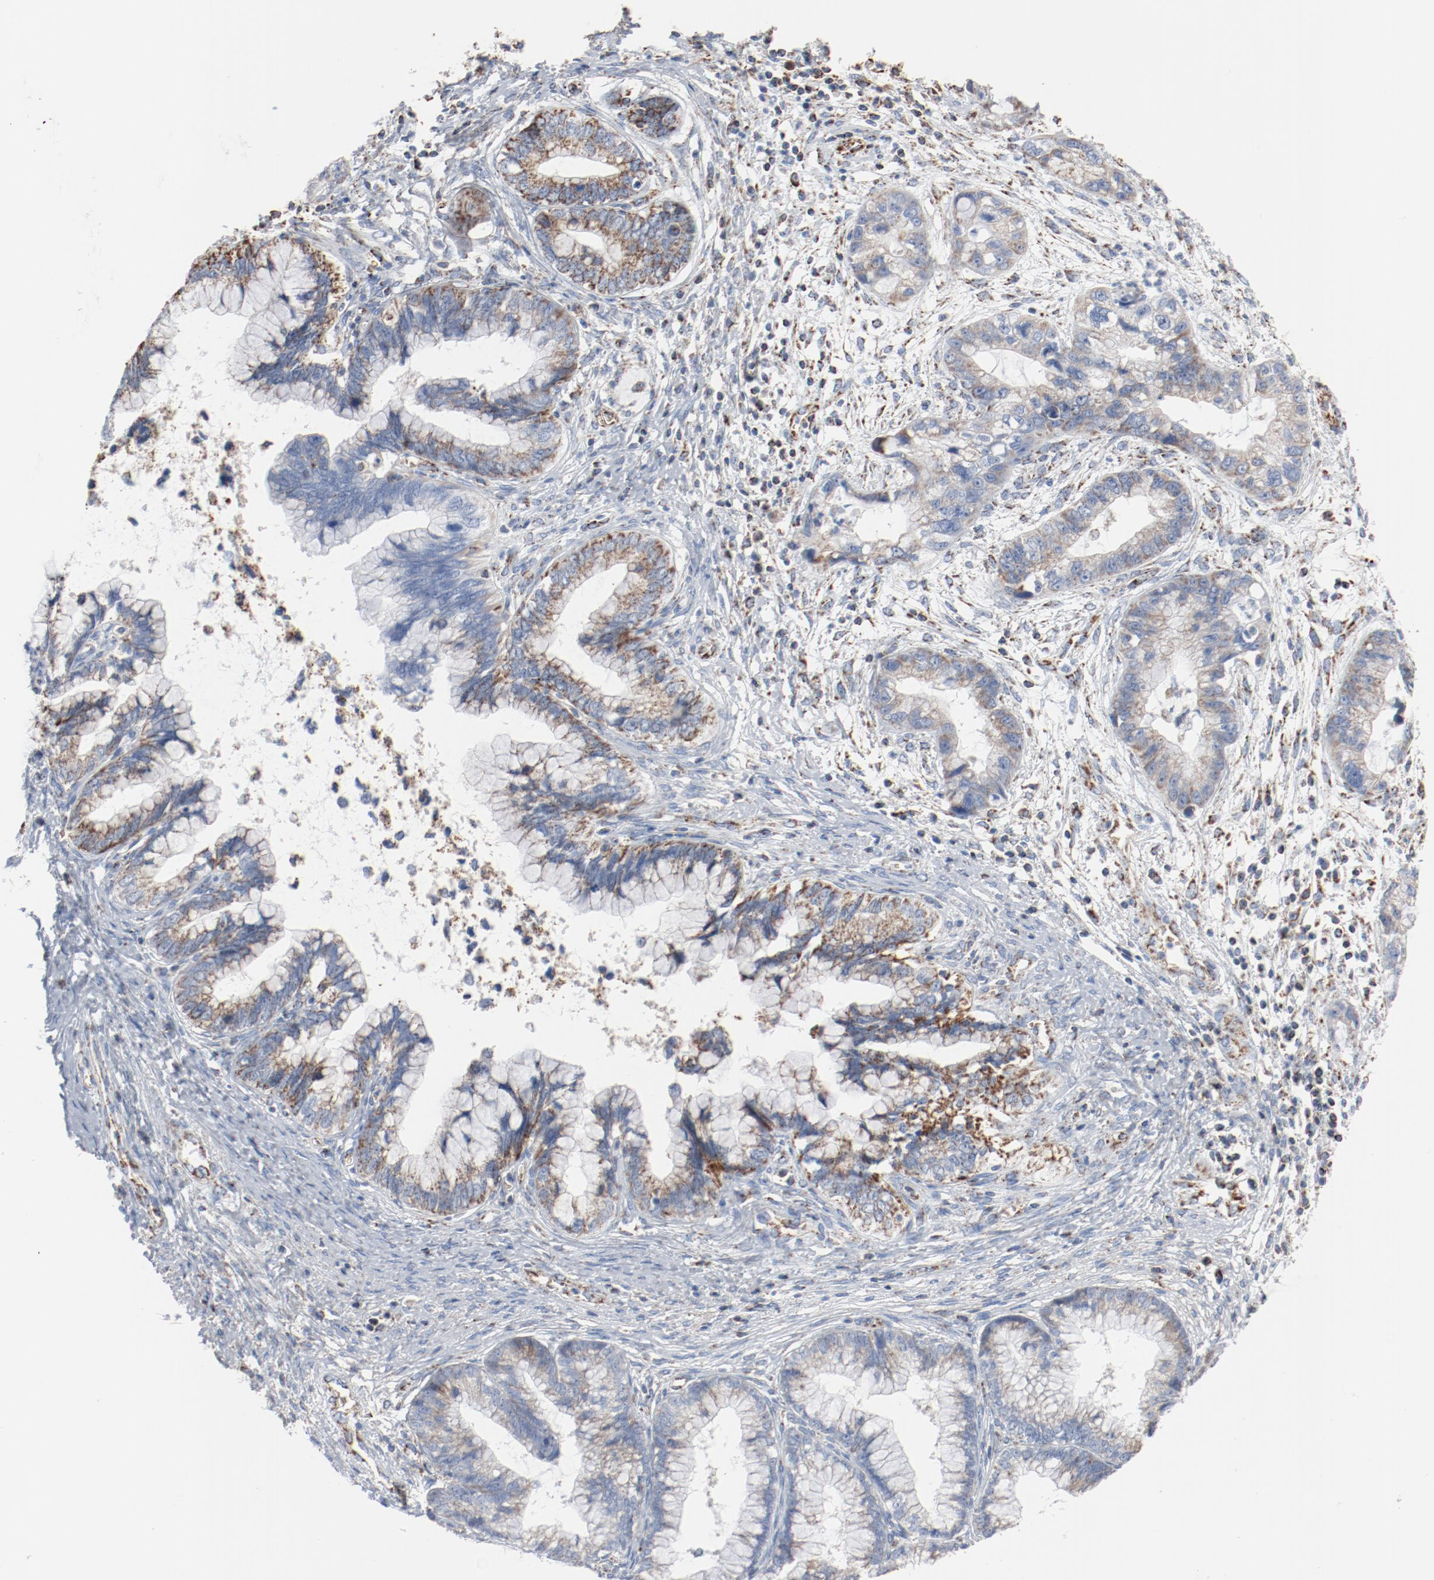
{"staining": {"intensity": "weak", "quantity": ">75%", "location": "cytoplasmic/membranous"}, "tissue": "cervical cancer", "cell_type": "Tumor cells", "image_type": "cancer", "snomed": [{"axis": "morphology", "description": "Adenocarcinoma, NOS"}, {"axis": "topography", "description": "Cervix"}], "caption": "Tumor cells reveal low levels of weak cytoplasmic/membranous staining in about >75% of cells in human cervical cancer. (DAB = brown stain, brightfield microscopy at high magnification).", "gene": "NDUFB8", "patient": {"sex": "female", "age": 44}}